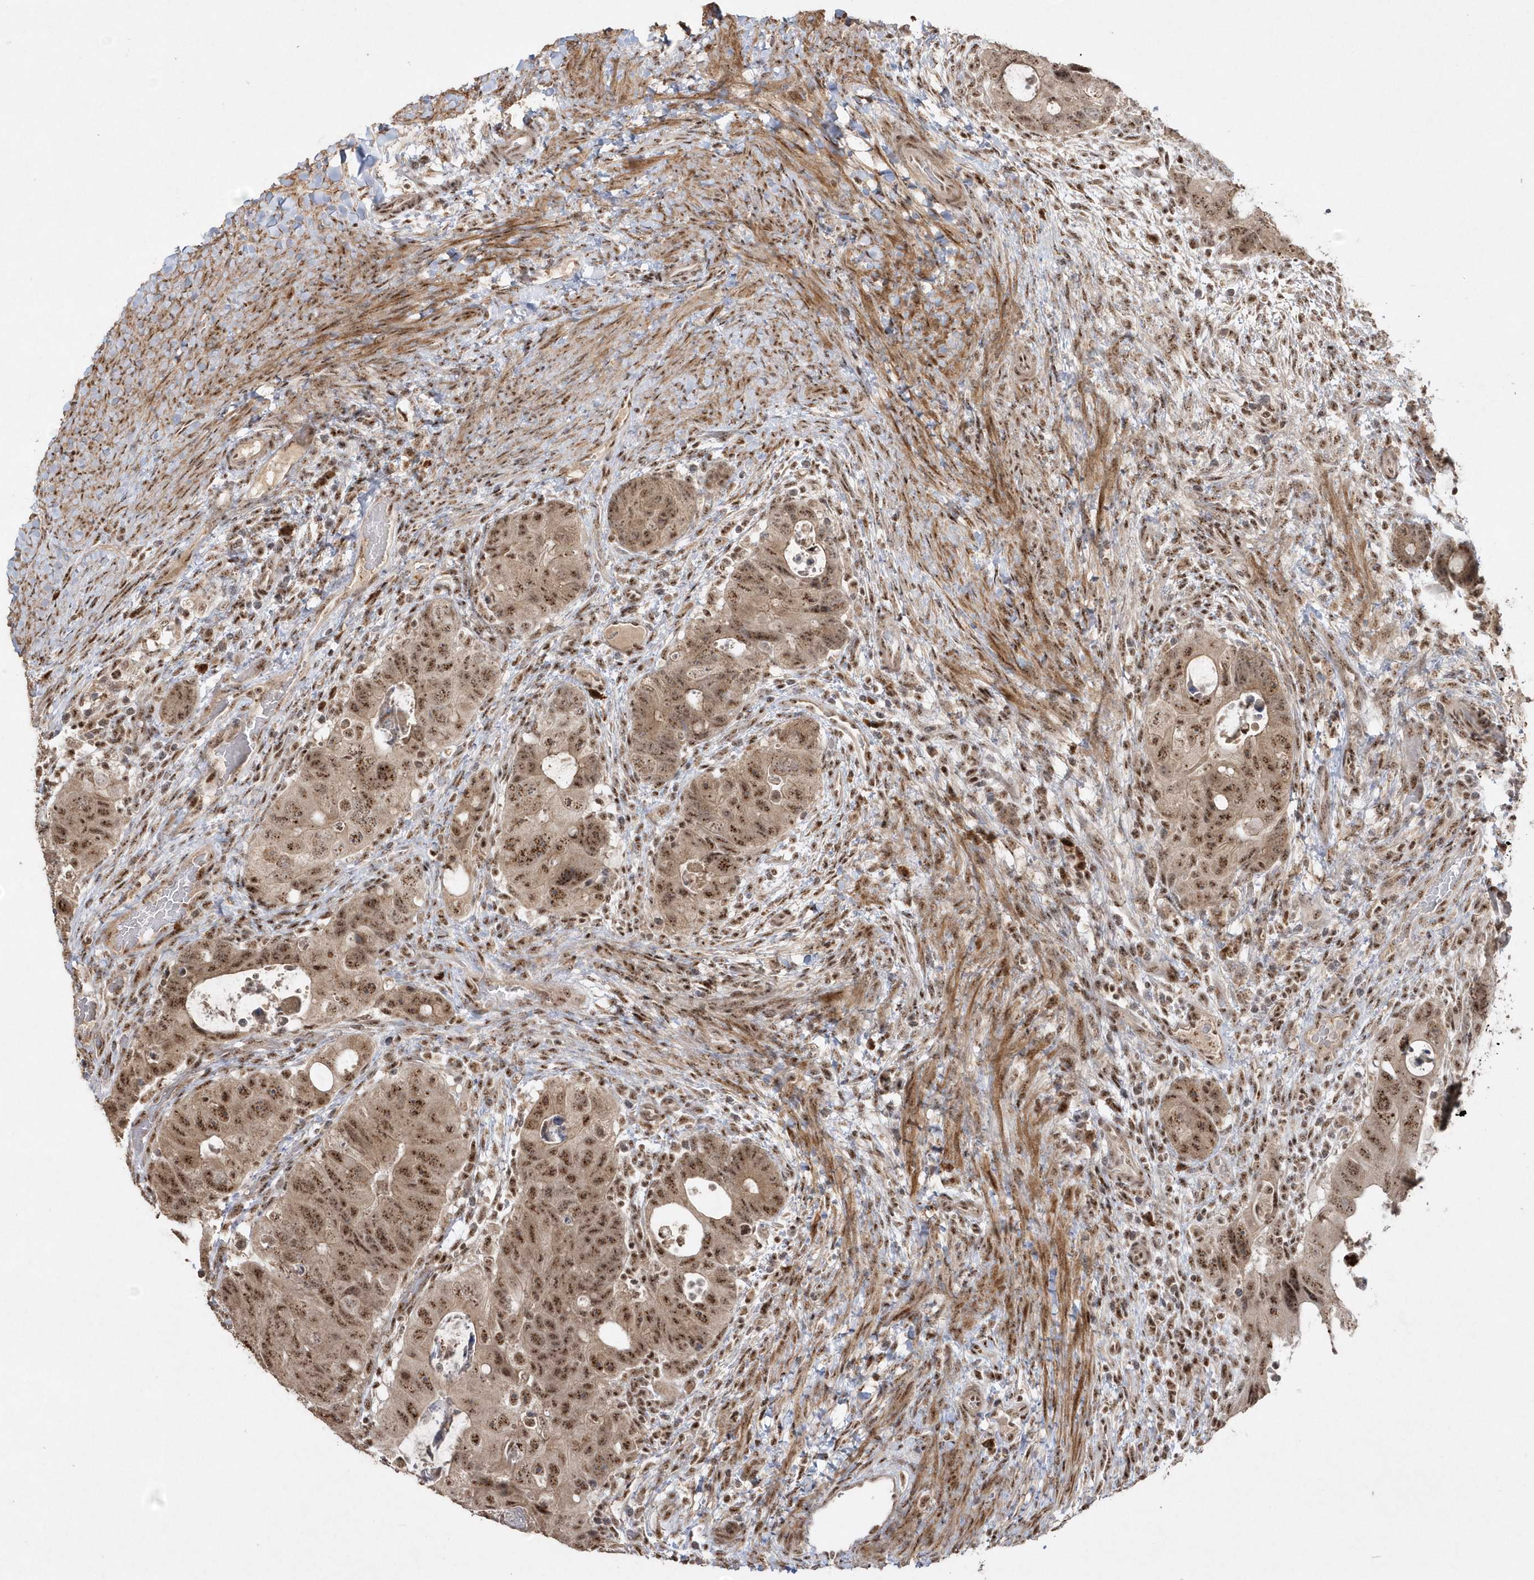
{"staining": {"intensity": "strong", "quantity": ">75%", "location": "nuclear"}, "tissue": "colorectal cancer", "cell_type": "Tumor cells", "image_type": "cancer", "snomed": [{"axis": "morphology", "description": "Adenocarcinoma, NOS"}, {"axis": "topography", "description": "Rectum"}], "caption": "Protein expression analysis of adenocarcinoma (colorectal) shows strong nuclear expression in approximately >75% of tumor cells.", "gene": "POLR3B", "patient": {"sex": "male", "age": 59}}